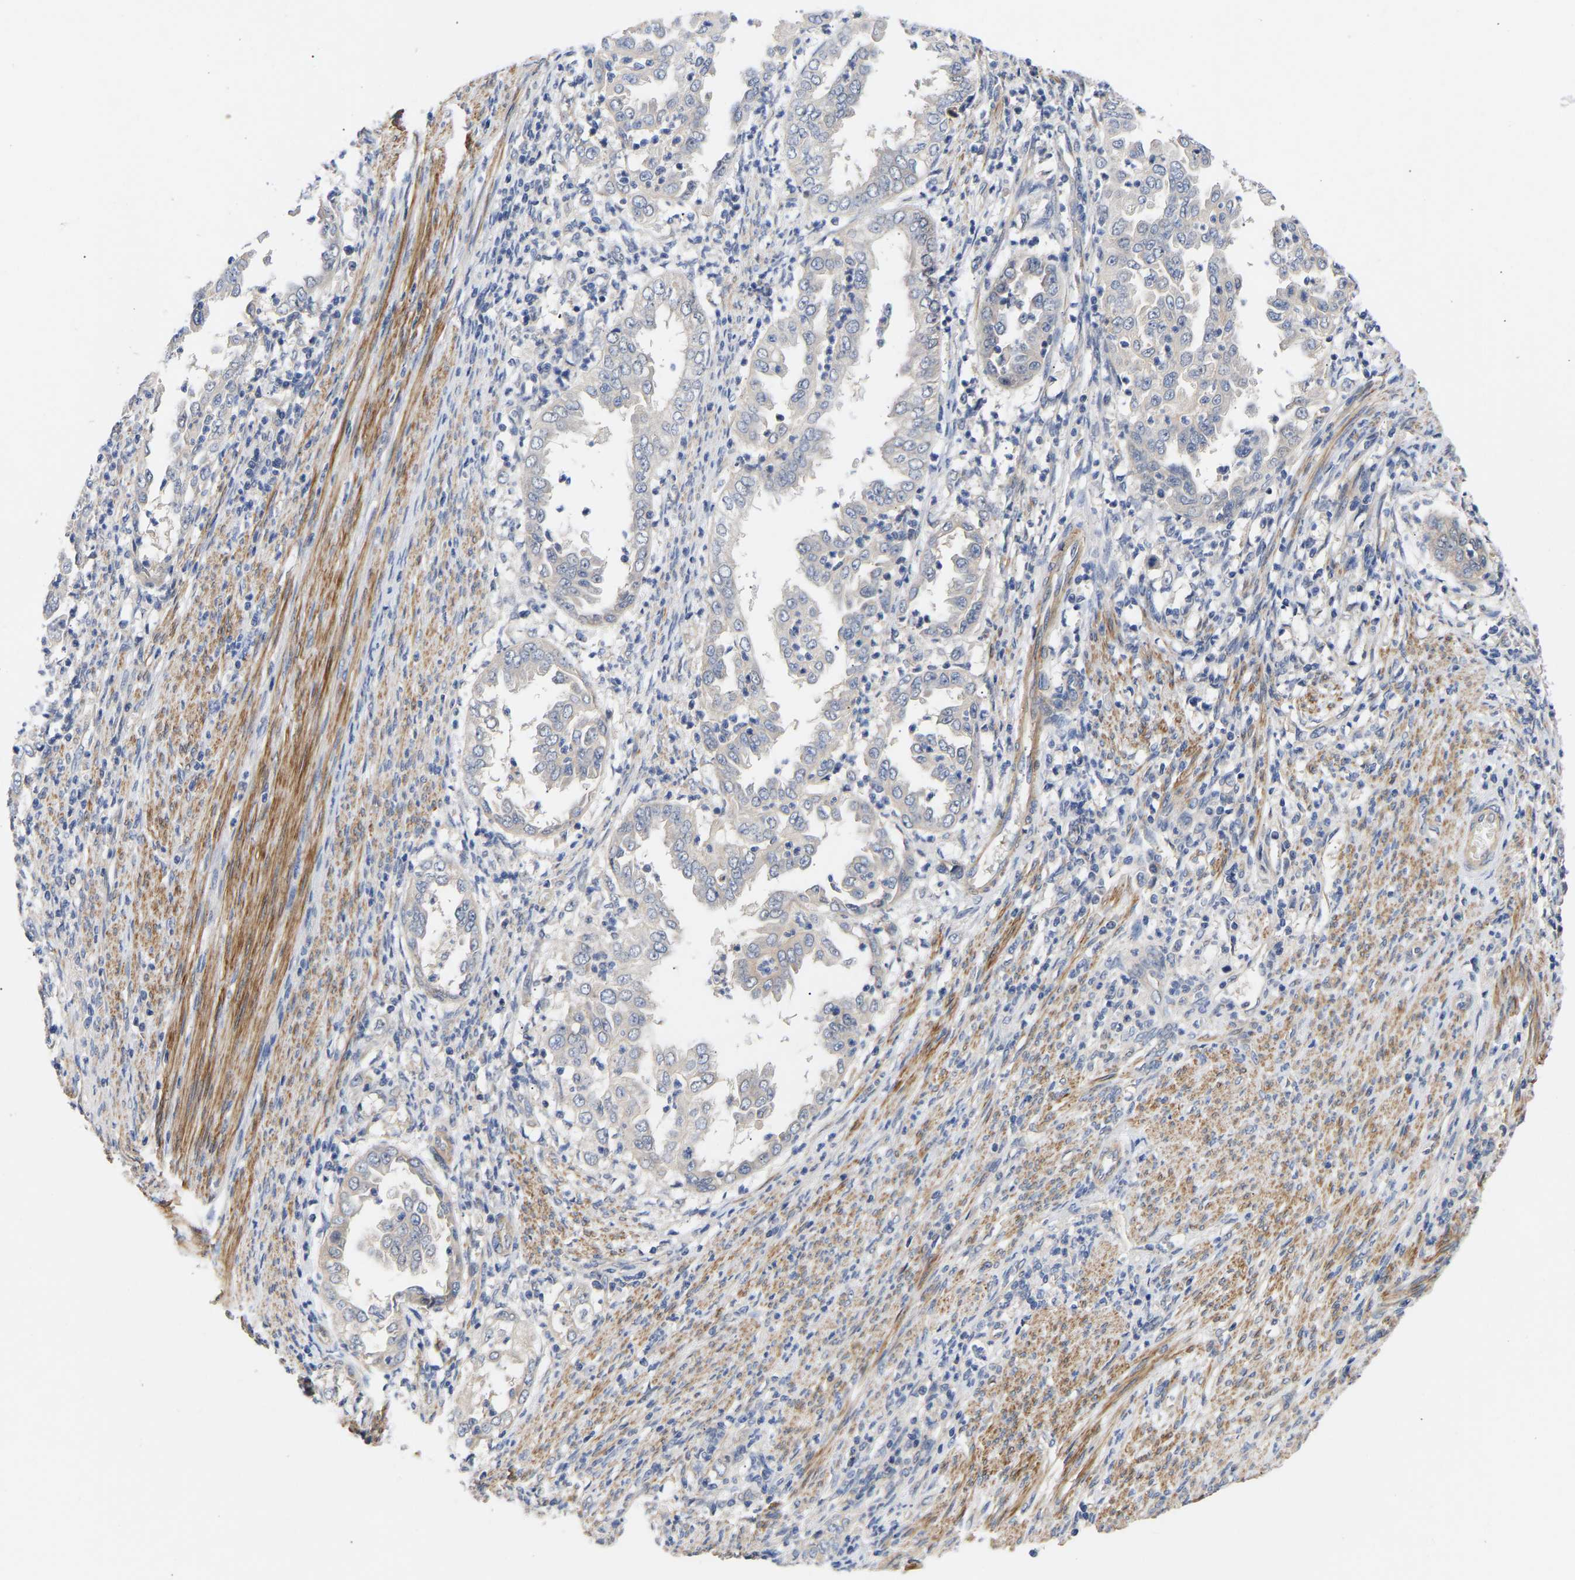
{"staining": {"intensity": "negative", "quantity": "none", "location": "none"}, "tissue": "endometrial cancer", "cell_type": "Tumor cells", "image_type": "cancer", "snomed": [{"axis": "morphology", "description": "Adenocarcinoma, NOS"}, {"axis": "topography", "description": "Endometrium"}], "caption": "This is an IHC histopathology image of human endometrial cancer. There is no positivity in tumor cells.", "gene": "KASH5", "patient": {"sex": "female", "age": 85}}